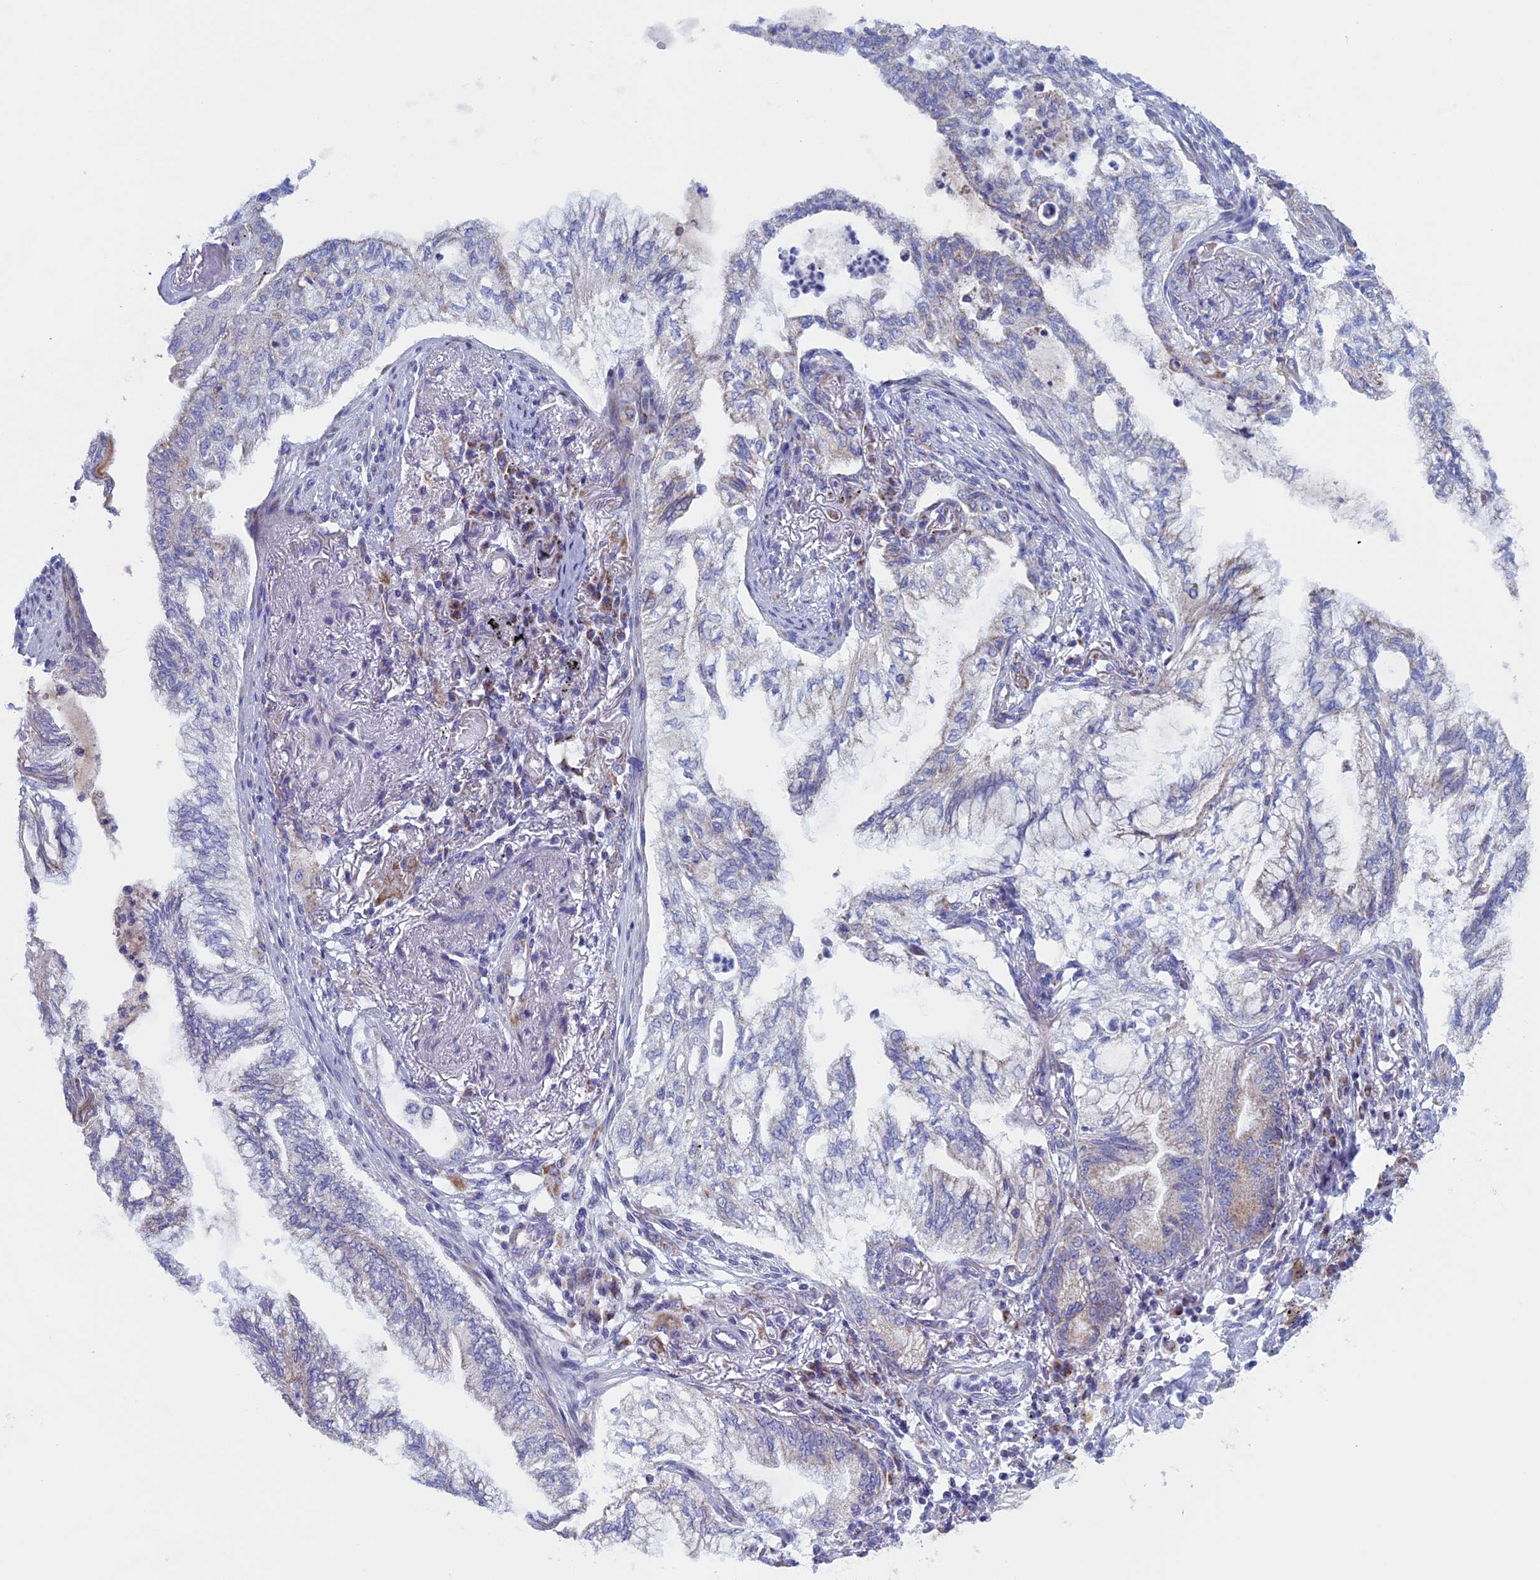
{"staining": {"intensity": "negative", "quantity": "none", "location": "none"}, "tissue": "lung cancer", "cell_type": "Tumor cells", "image_type": "cancer", "snomed": [{"axis": "morphology", "description": "Adenocarcinoma, NOS"}, {"axis": "topography", "description": "Lung"}], "caption": "Protein analysis of lung adenocarcinoma reveals no significant positivity in tumor cells.", "gene": "NDUFB9", "patient": {"sex": "female", "age": 70}}